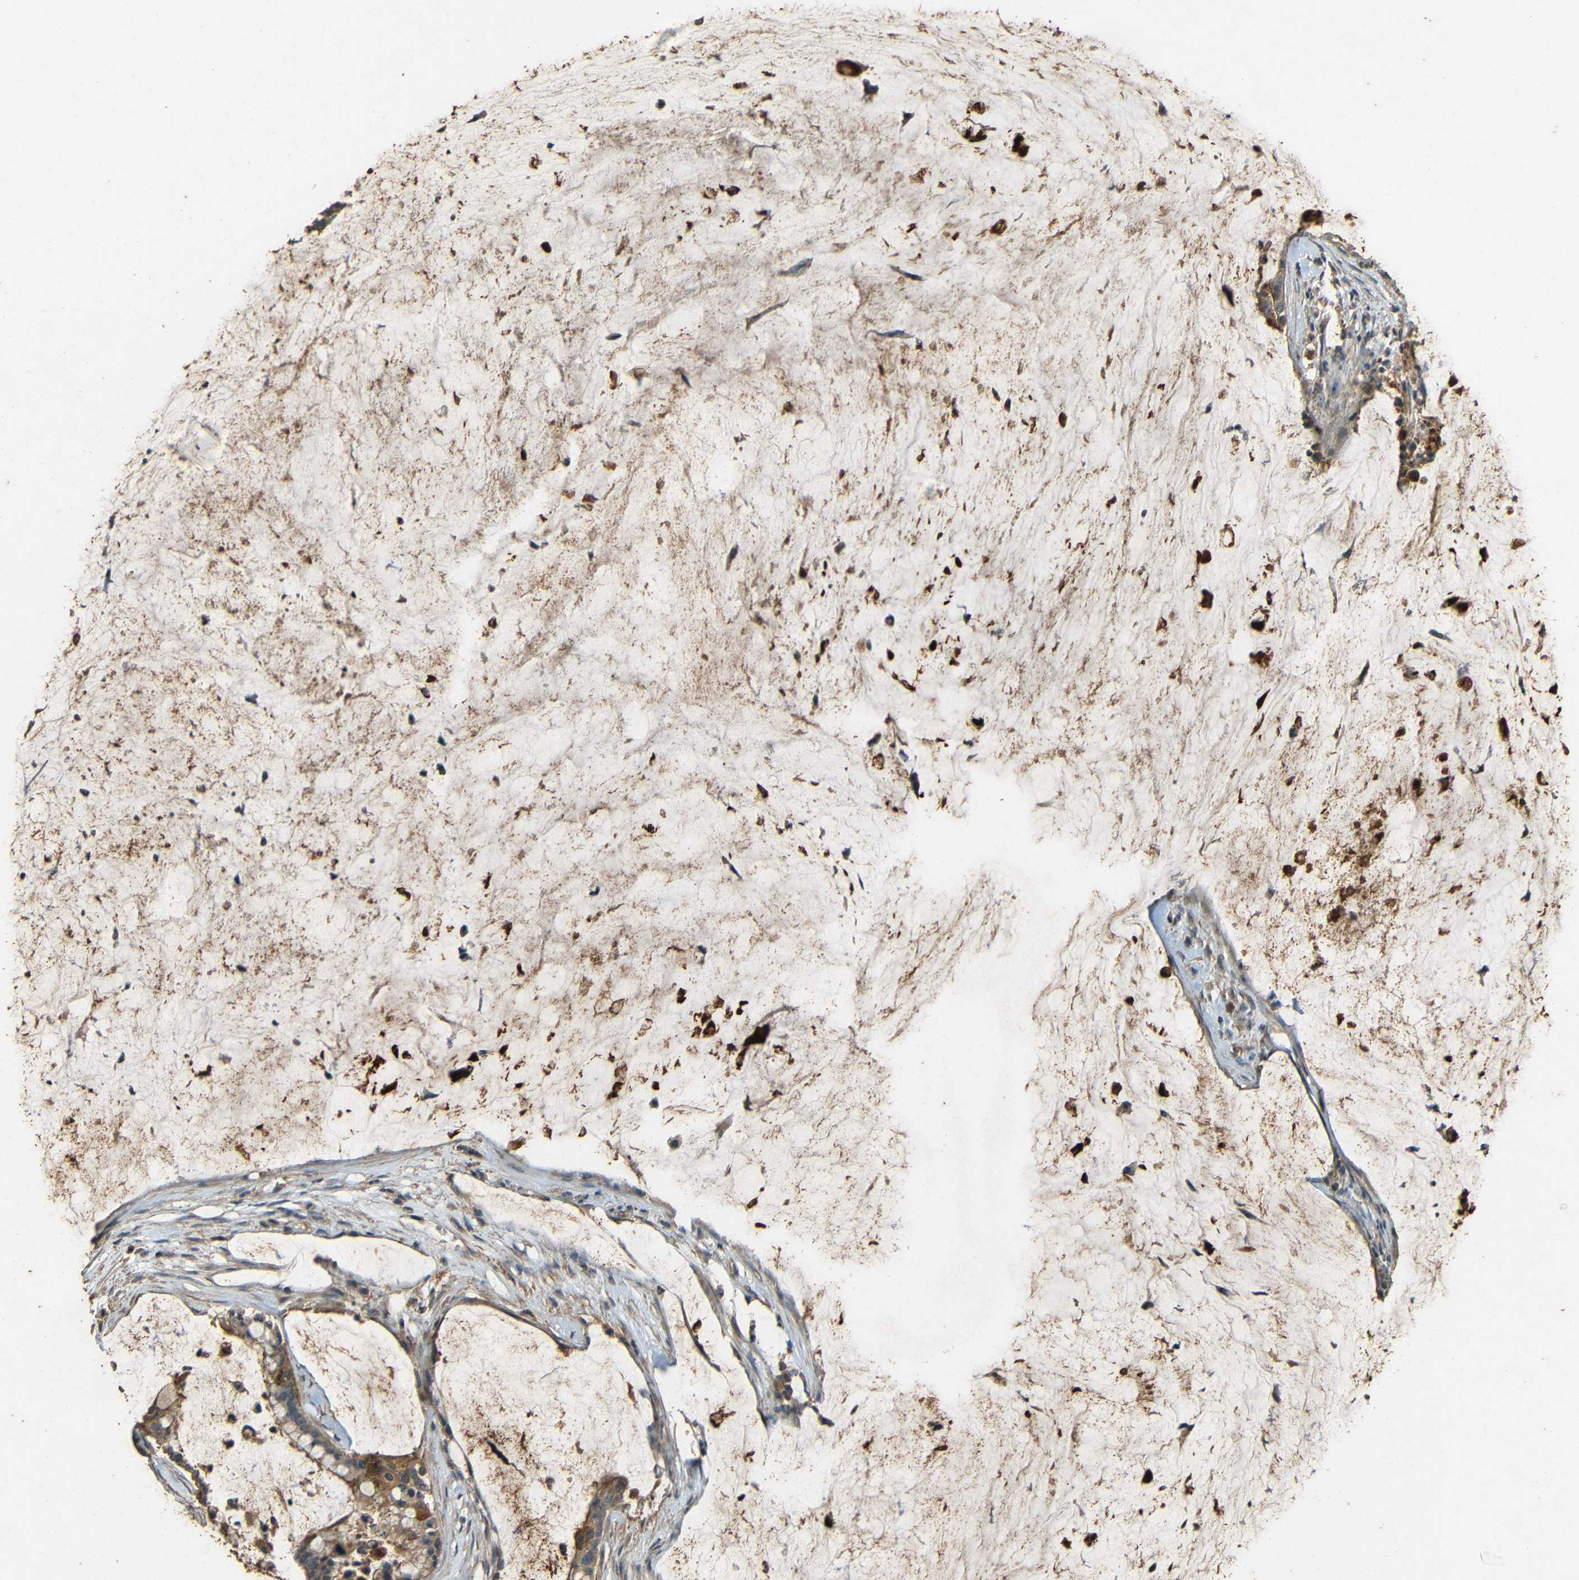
{"staining": {"intensity": "weak", "quantity": ">75%", "location": "cytoplasmic/membranous"}, "tissue": "pancreatic cancer", "cell_type": "Tumor cells", "image_type": "cancer", "snomed": [{"axis": "morphology", "description": "Adenocarcinoma, NOS"}, {"axis": "topography", "description": "Pancreas"}], "caption": "Immunohistochemistry histopathology image of neoplastic tissue: human adenocarcinoma (pancreatic) stained using immunohistochemistry displays low levels of weak protein expression localized specifically in the cytoplasmic/membranous of tumor cells, appearing as a cytoplasmic/membranous brown color.", "gene": "PDE5A", "patient": {"sex": "male", "age": 41}}